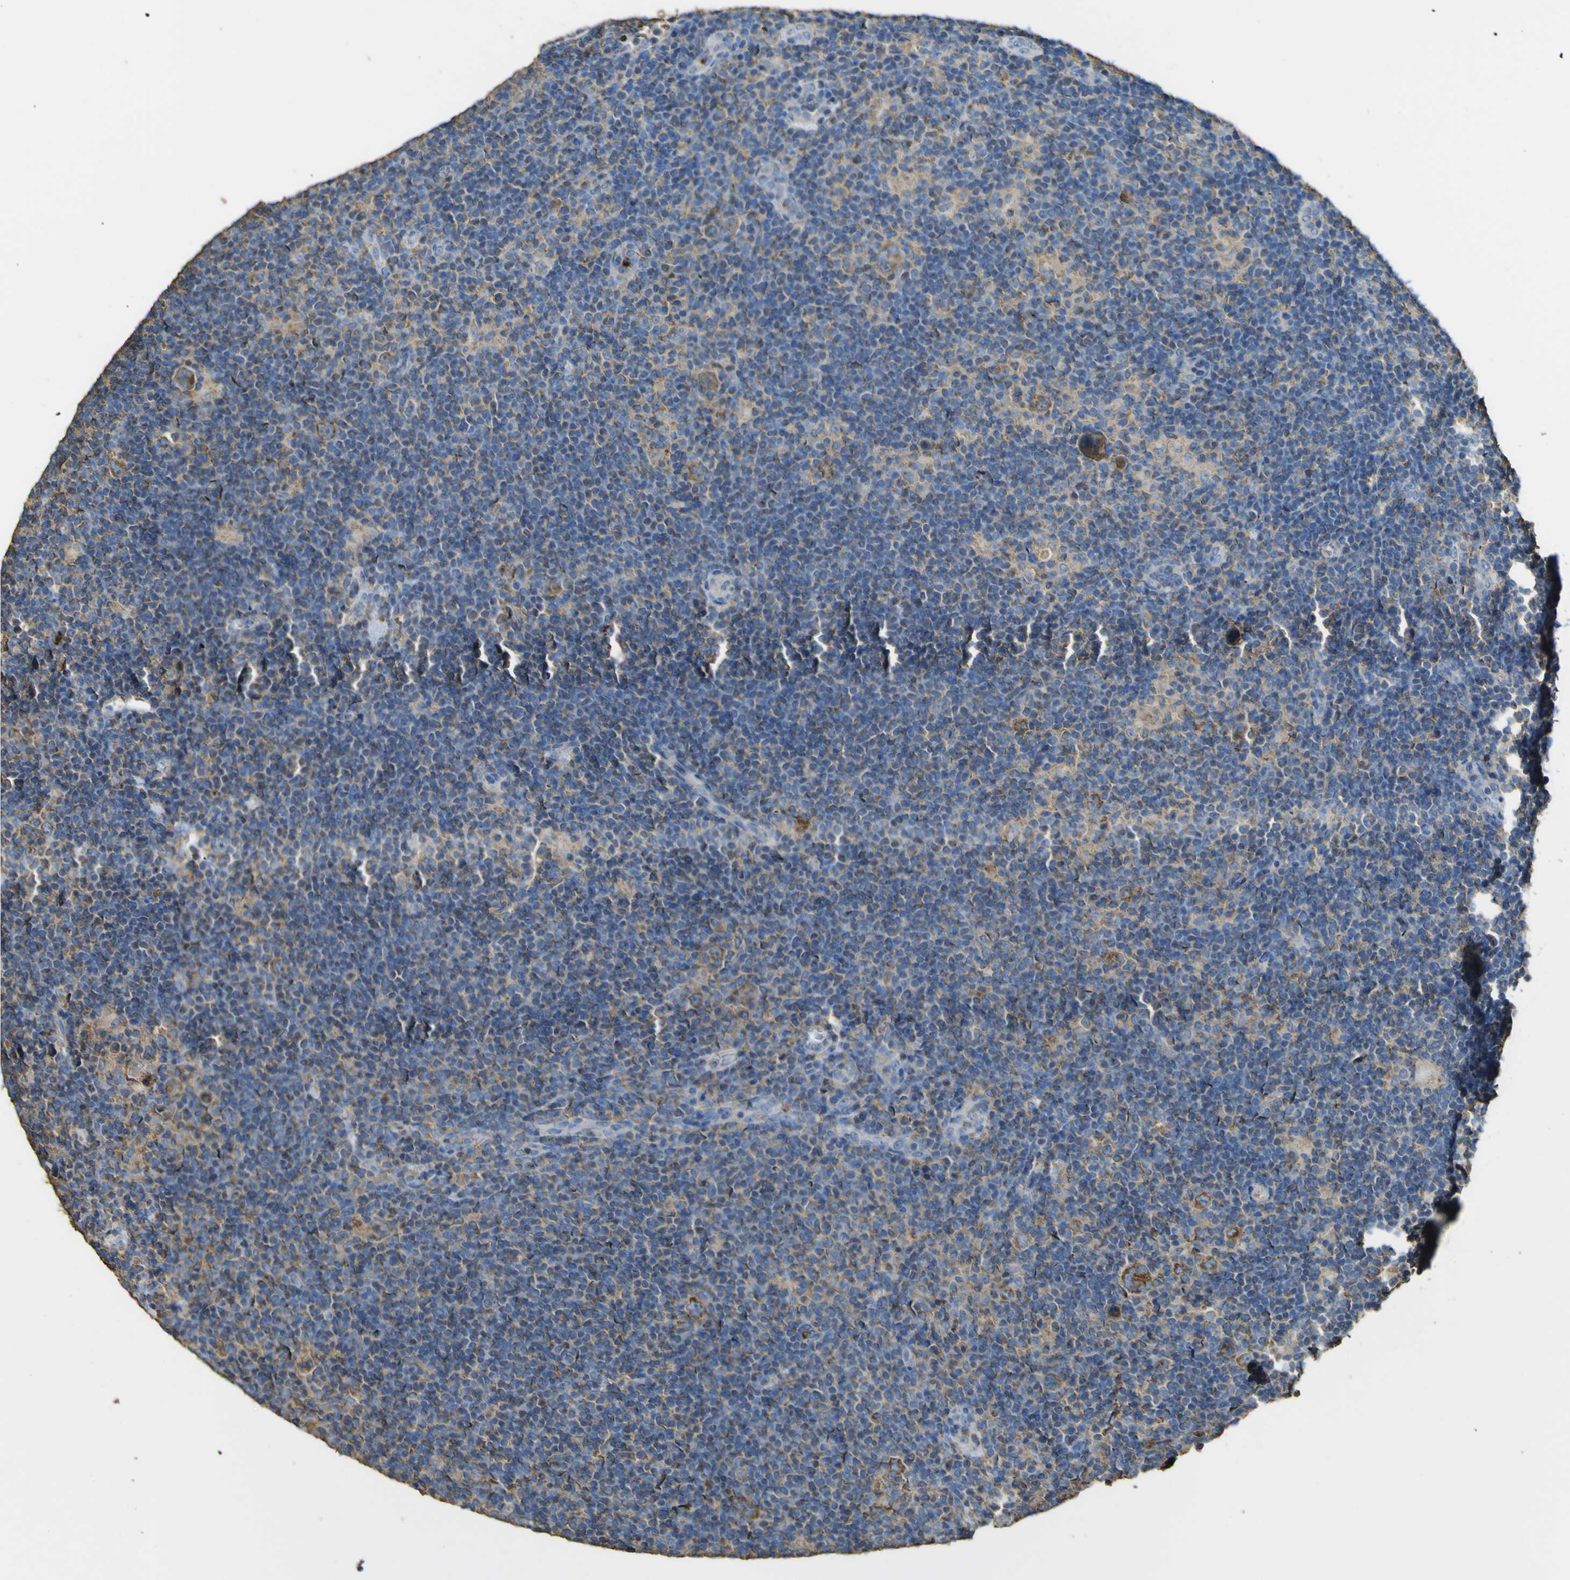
{"staining": {"intensity": "moderate", "quantity": ">75%", "location": "cytoplasmic/membranous"}, "tissue": "lymphoma", "cell_type": "Tumor cells", "image_type": "cancer", "snomed": [{"axis": "morphology", "description": "Hodgkin's disease, NOS"}, {"axis": "topography", "description": "Lymph node"}], "caption": "Moderate cytoplasmic/membranous expression is present in approximately >75% of tumor cells in Hodgkin's disease.", "gene": "ACSL3", "patient": {"sex": "female", "age": 57}}